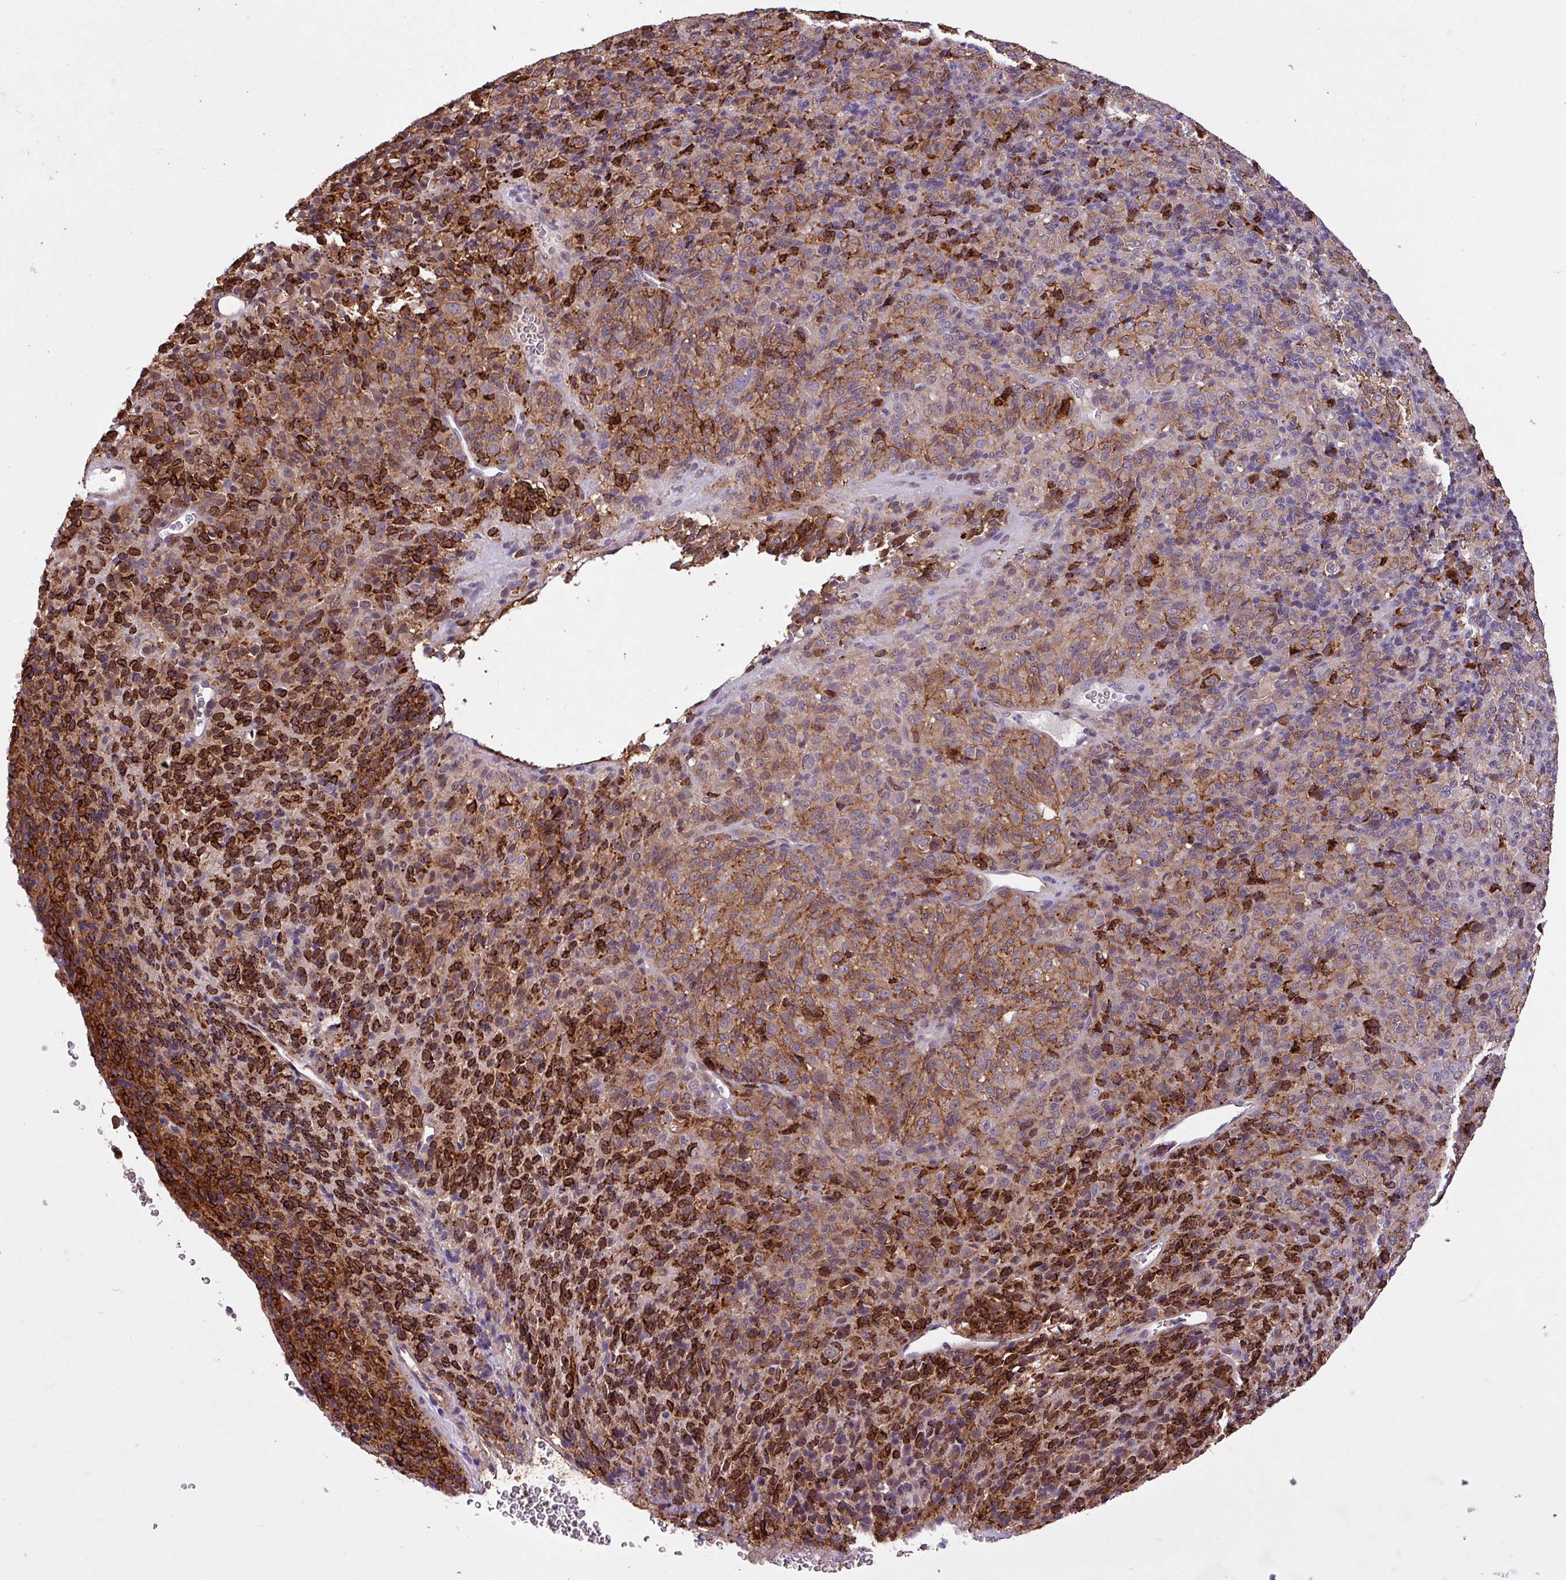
{"staining": {"intensity": "moderate", "quantity": ">75%", "location": "cytoplasmic/membranous"}, "tissue": "melanoma", "cell_type": "Tumor cells", "image_type": "cancer", "snomed": [{"axis": "morphology", "description": "Malignant melanoma, Metastatic site"}, {"axis": "topography", "description": "Brain"}], "caption": "Immunohistochemistry (IHC) of human malignant melanoma (metastatic site) demonstrates medium levels of moderate cytoplasmic/membranous staining in about >75% of tumor cells. The staining is performed using DAB (3,3'-diaminobenzidine) brown chromogen to label protein expression. The nuclei are counter-stained blue using hematoxylin.", "gene": "RPP25L", "patient": {"sex": "female", "age": 56}}